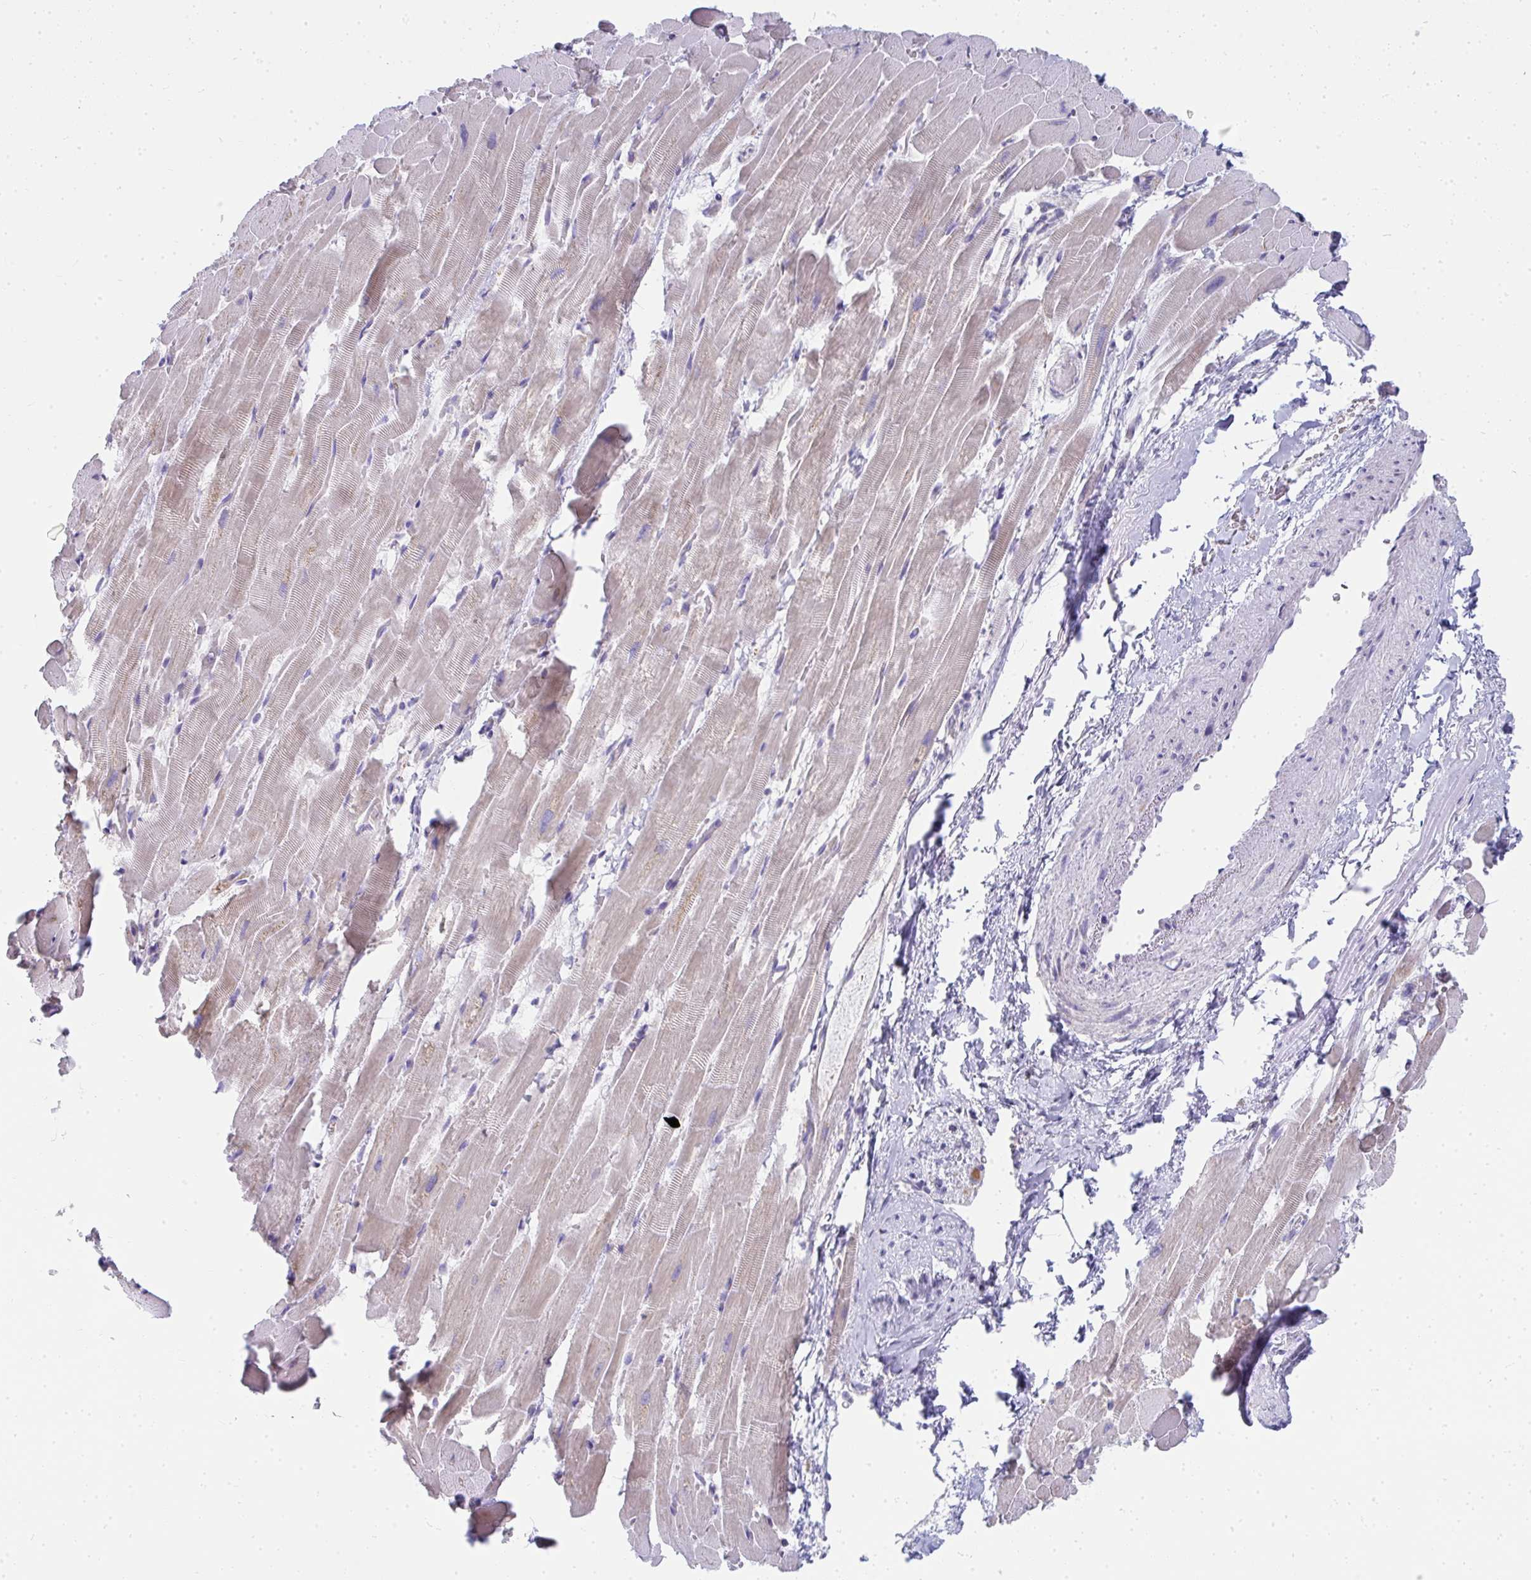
{"staining": {"intensity": "negative", "quantity": "none", "location": "none"}, "tissue": "heart muscle", "cell_type": "Cardiomyocytes", "image_type": "normal", "snomed": [{"axis": "morphology", "description": "Normal tissue, NOS"}, {"axis": "topography", "description": "Heart"}], "caption": "Immunohistochemistry (IHC) photomicrograph of normal heart muscle: heart muscle stained with DAB reveals no significant protein staining in cardiomyocytes. (DAB immunohistochemistry visualized using brightfield microscopy, high magnification).", "gene": "SLC6A1", "patient": {"sex": "male", "age": 37}}